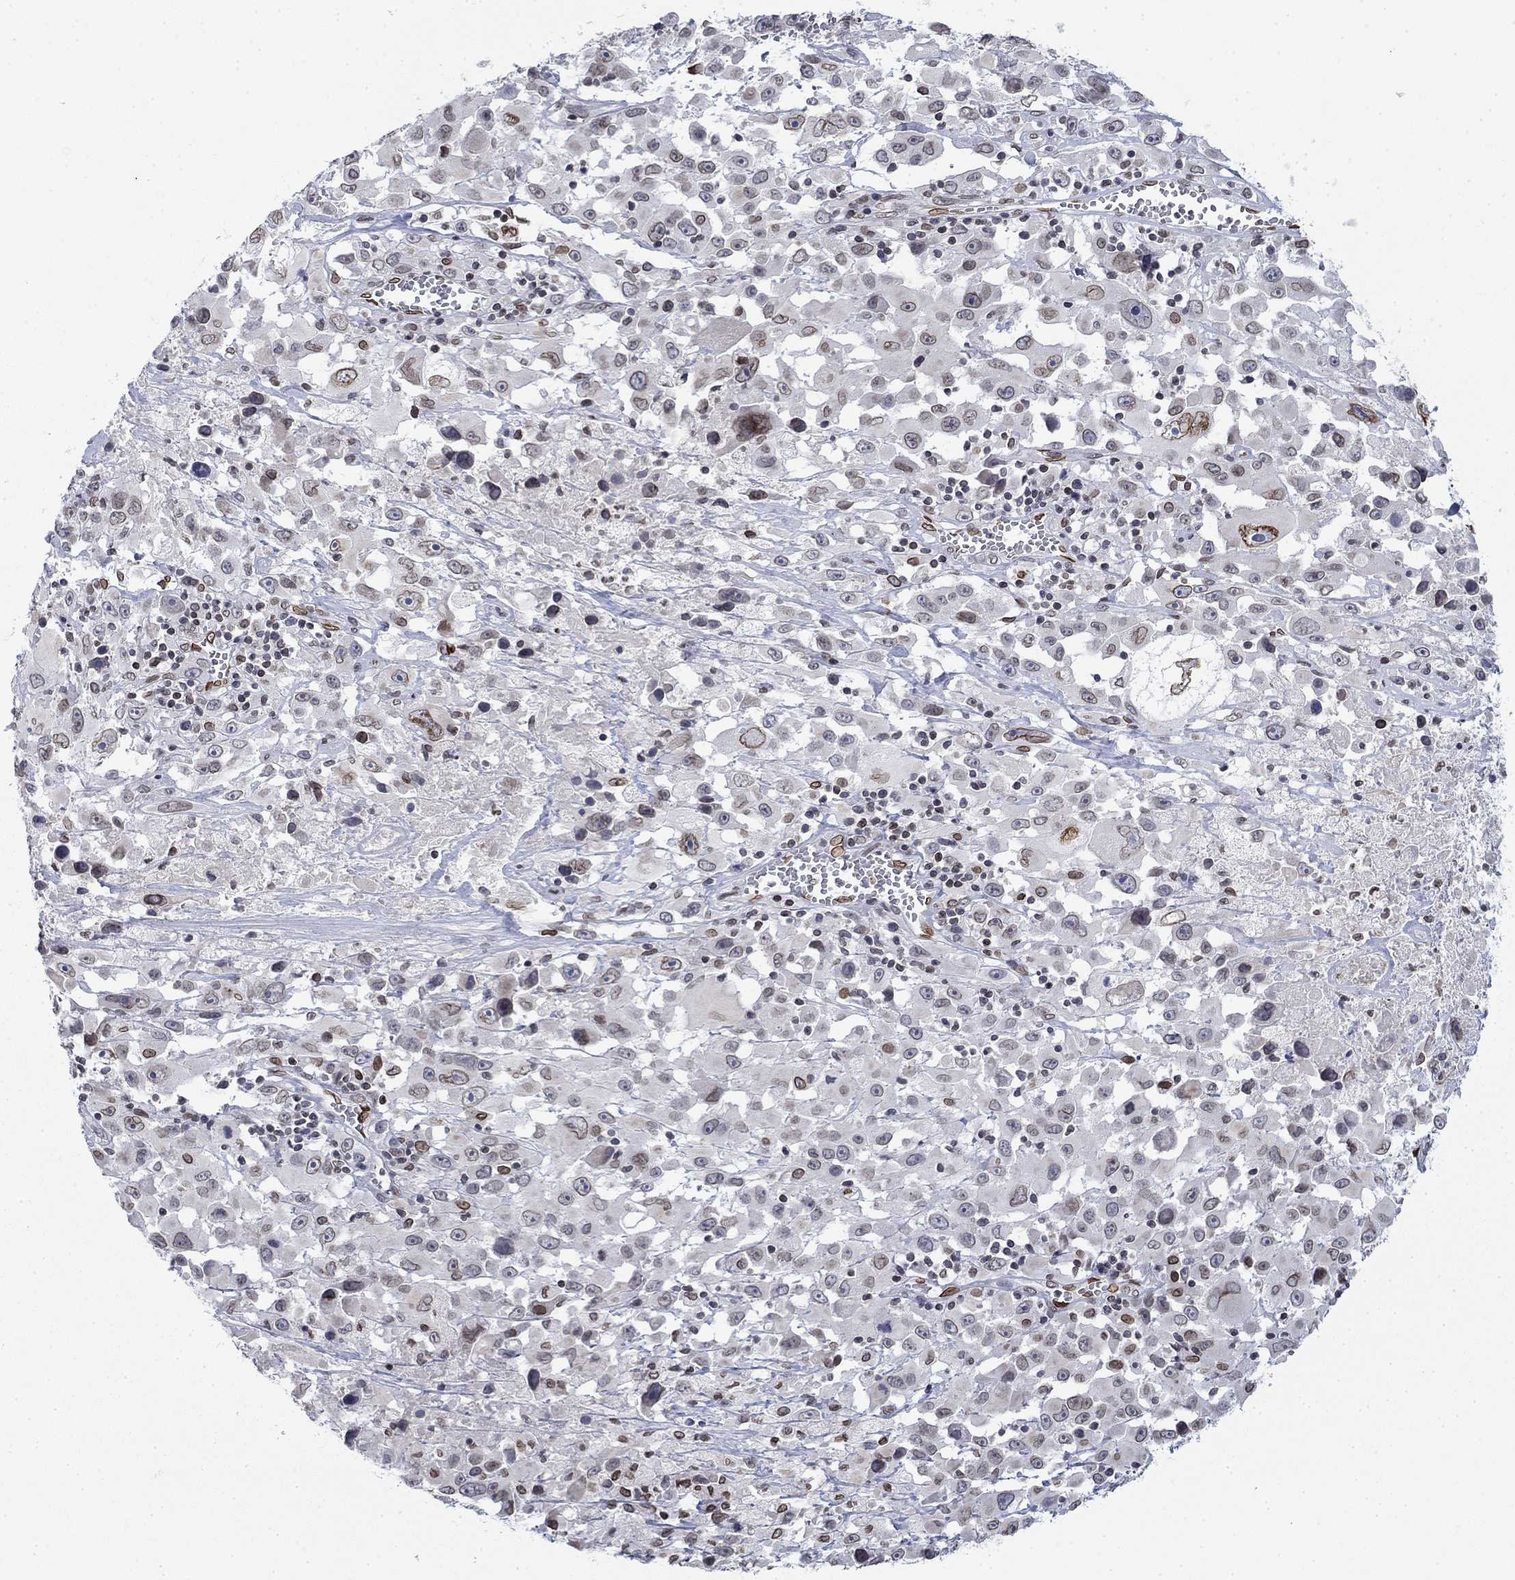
{"staining": {"intensity": "strong", "quantity": "<25%", "location": "cytoplasmic/membranous,nuclear"}, "tissue": "melanoma", "cell_type": "Tumor cells", "image_type": "cancer", "snomed": [{"axis": "morphology", "description": "Malignant melanoma, Metastatic site"}, {"axis": "topography", "description": "Lymph node"}], "caption": "The immunohistochemical stain labels strong cytoplasmic/membranous and nuclear expression in tumor cells of malignant melanoma (metastatic site) tissue.", "gene": "TOR1AIP1", "patient": {"sex": "male", "age": 50}}